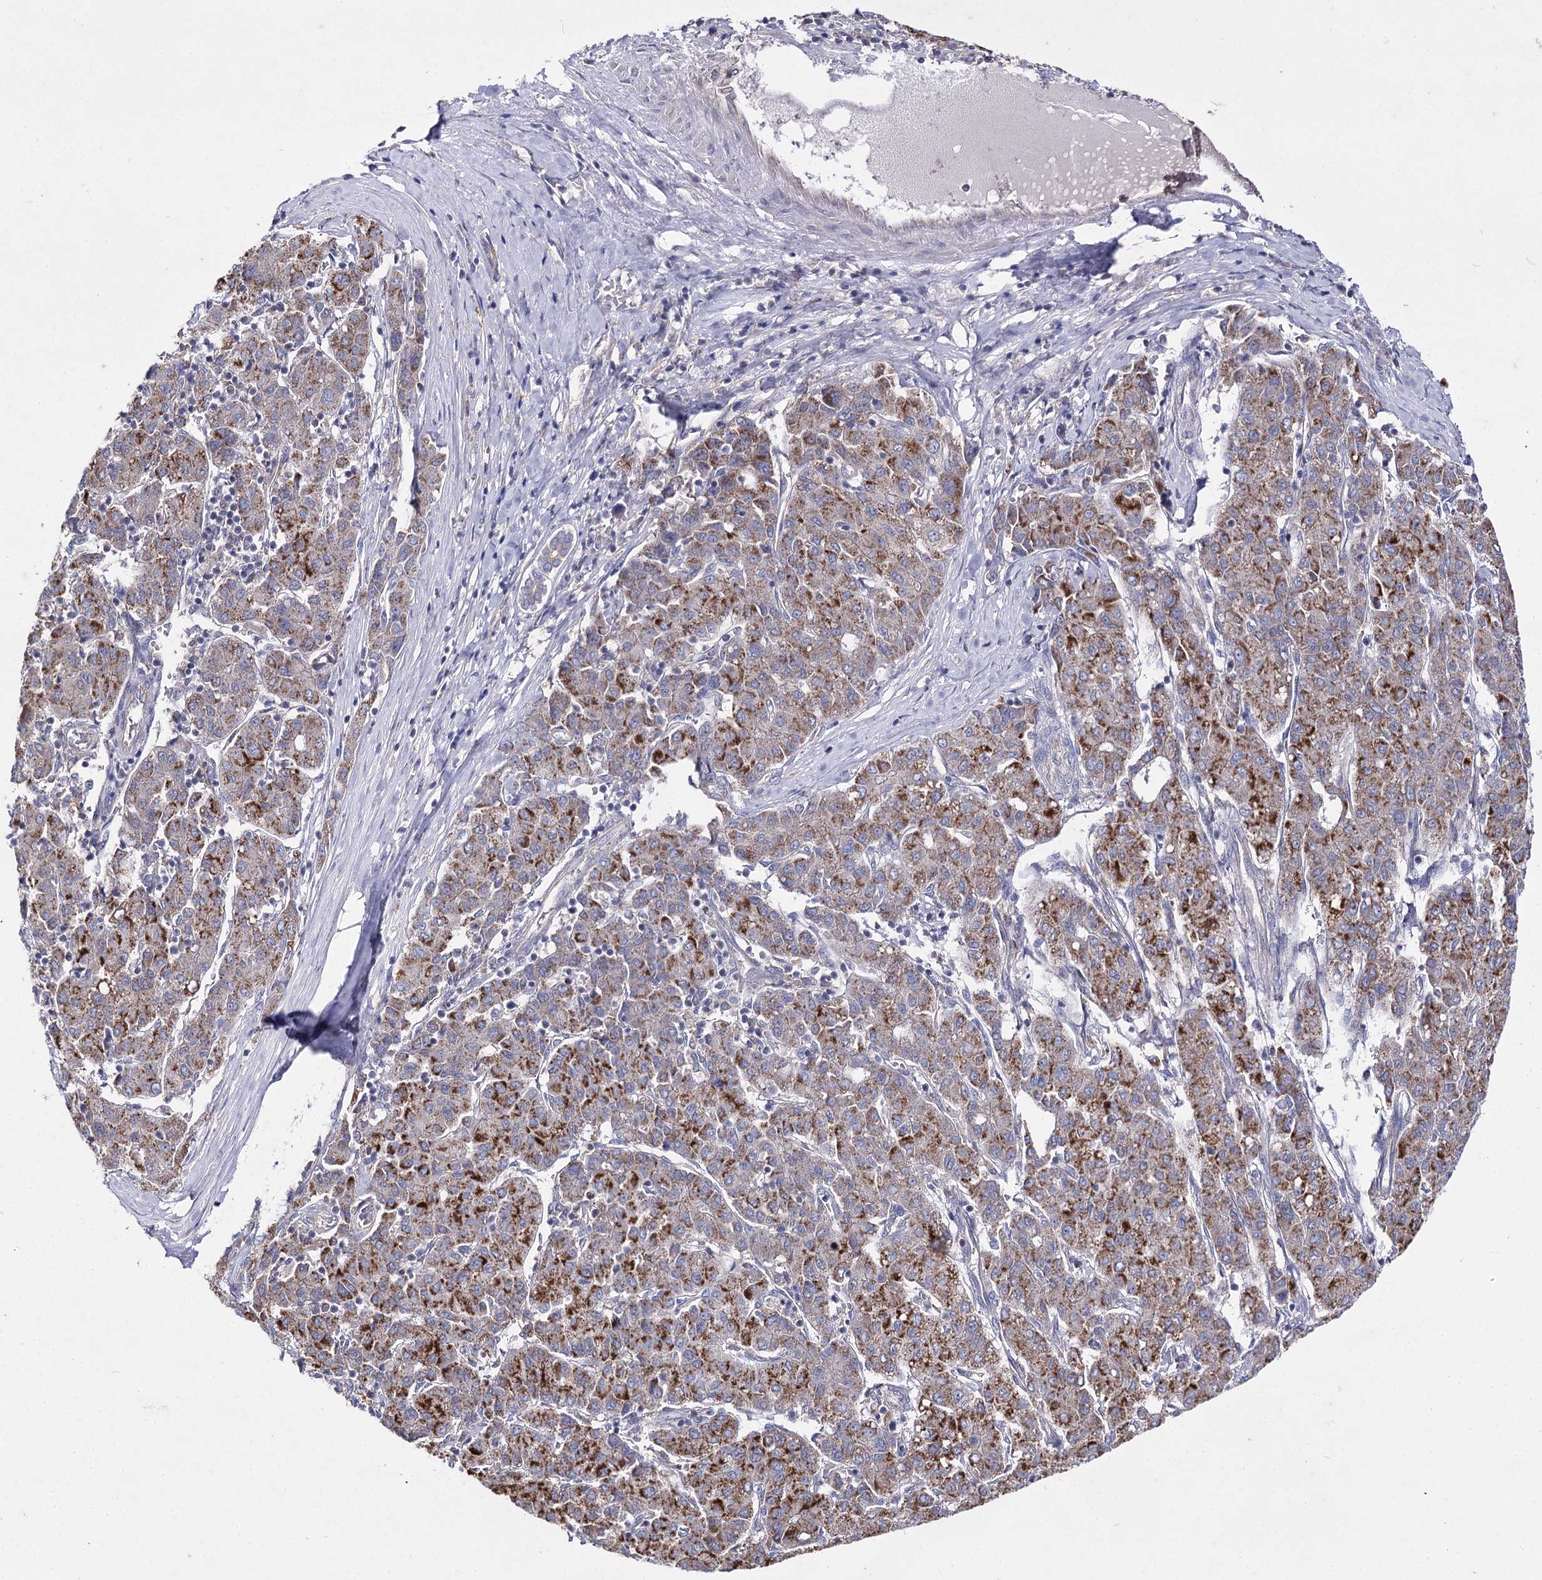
{"staining": {"intensity": "strong", "quantity": ">75%", "location": "cytoplasmic/membranous"}, "tissue": "liver cancer", "cell_type": "Tumor cells", "image_type": "cancer", "snomed": [{"axis": "morphology", "description": "Carcinoma, Hepatocellular, NOS"}, {"axis": "topography", "description": "Liver"}], "caption": "A high-resolution image shows IHC staining of liver cancer, which exhibits strong cytoplasmic/membranous expression in approximately >75% of tumor cells.", "gene": "AURKC", "patient": {"sex": "male", "age": 65}}